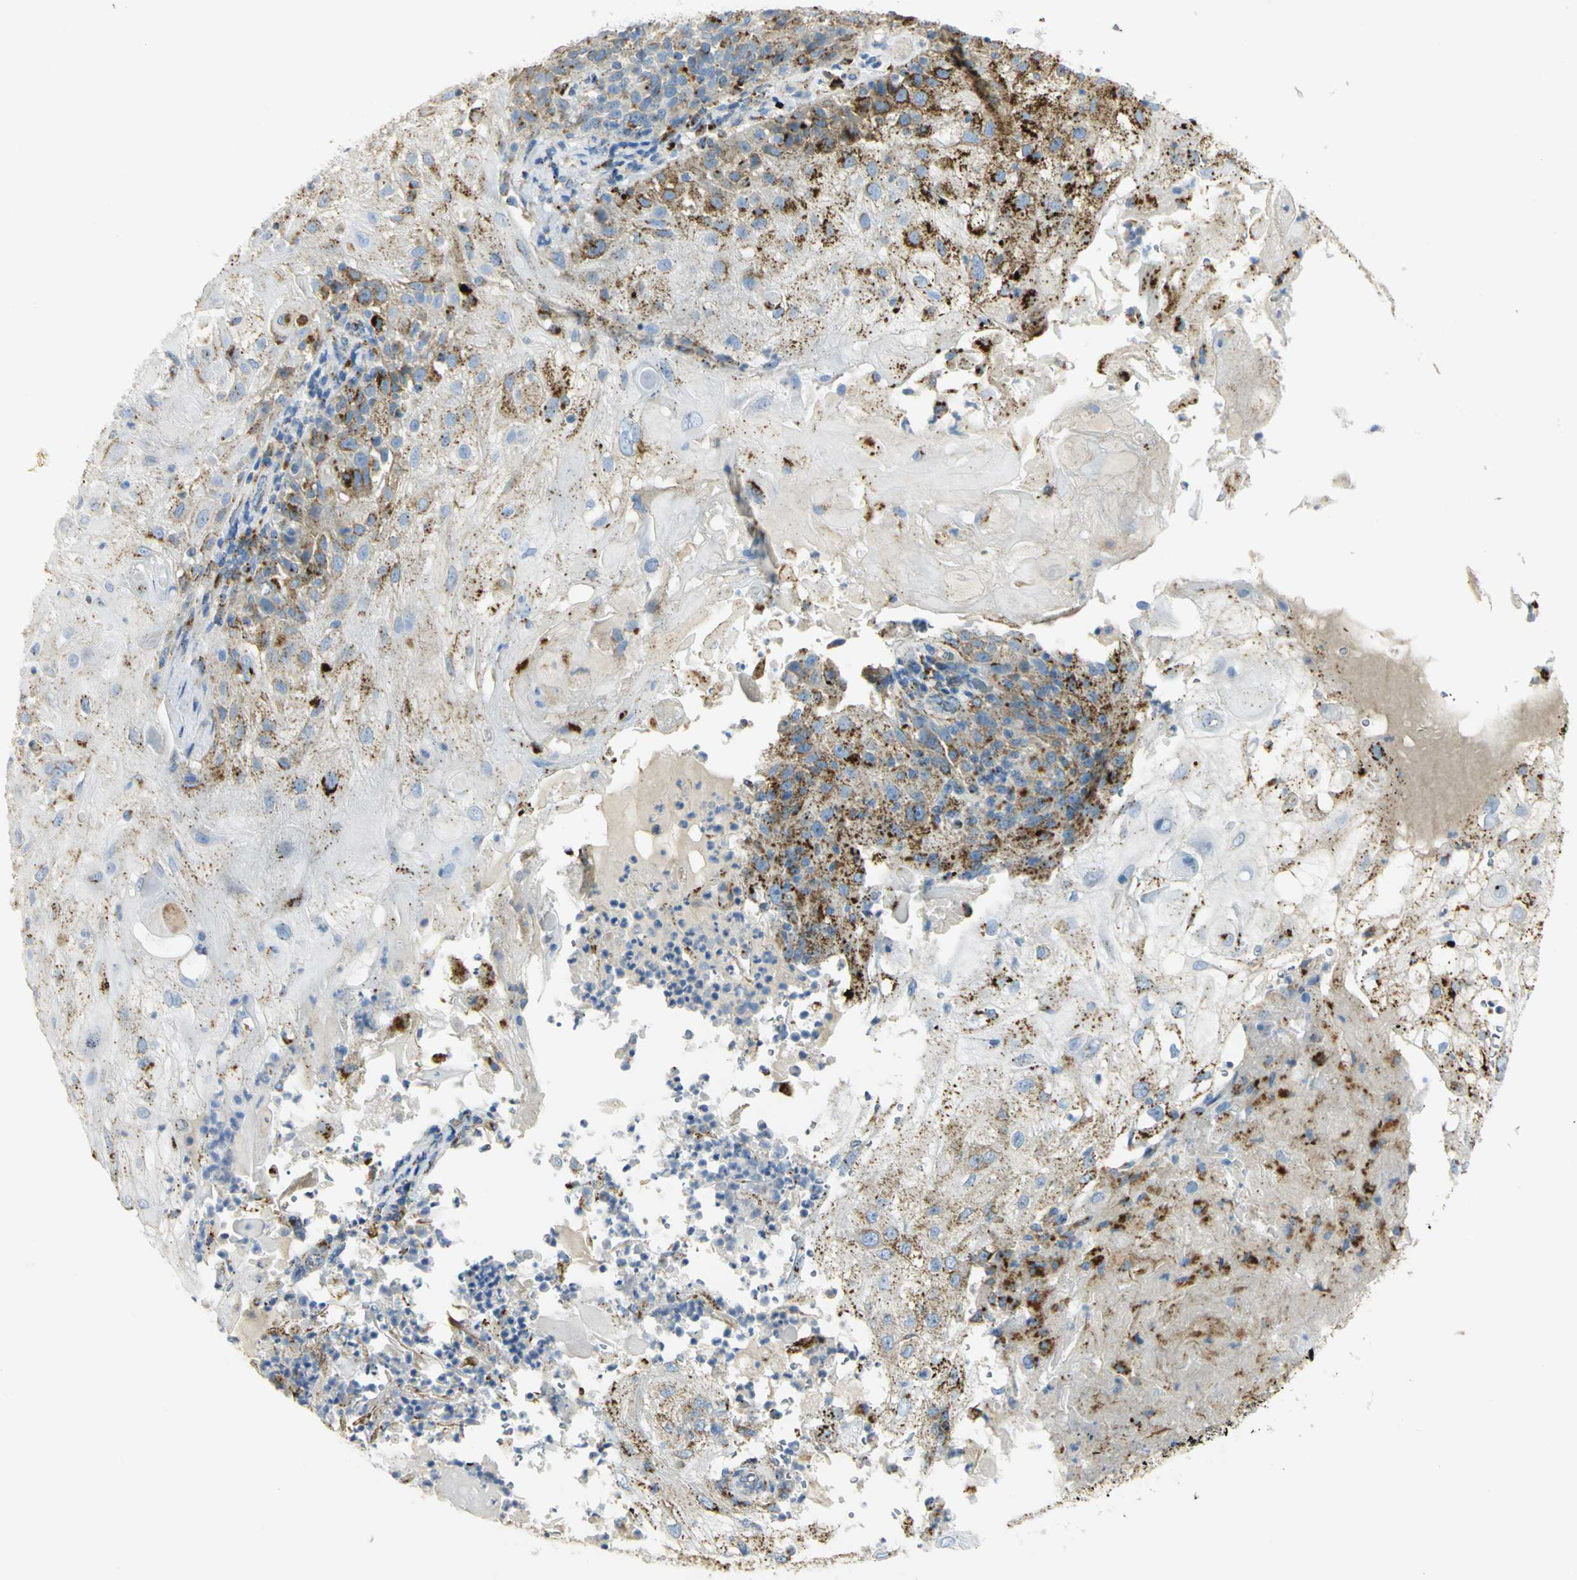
{"staining": {"intensity": "moderate", "quantity": "25%-75%", "location": "cytoplasmic/membranous"}, "tissue": "skin cancer", "cell_type": "Tumor cells", "image_type": "cancer", "snomed": [{"axis": "morphology", "description": "Normal tissue, NOS"}, {"axis": "morphology", "description": "Squamous cell carcinoma, NOS"}, {"axis": "topography", "description": "Skin"}], "caption": "About 25%-75% of tumor cells in skin cancer demonstrate moderate cytoplasmic/membranous protein staining as visualized by brown immunohistochemical staining.", "gene": "ARSA", "patient": {"sex": "female", "age": 83}}